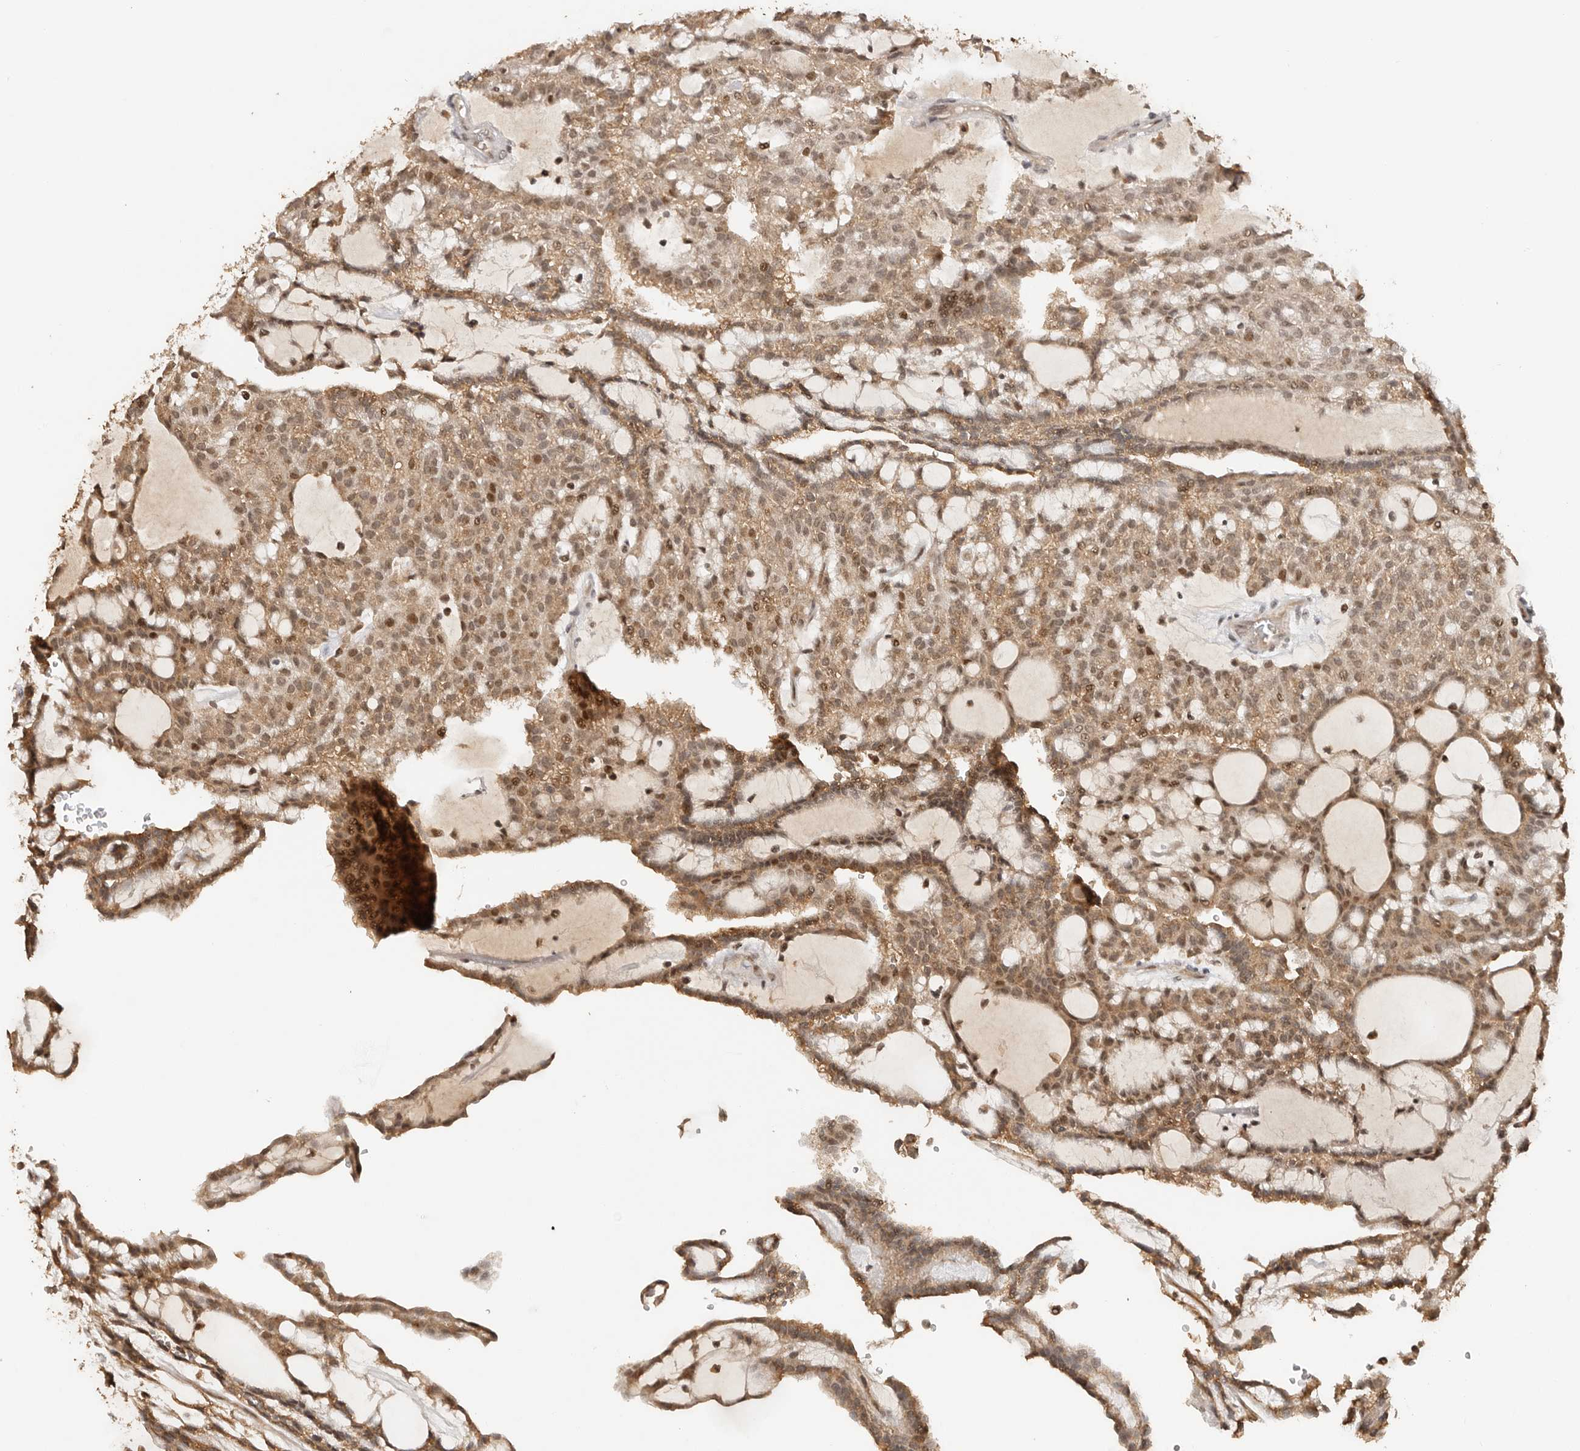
{"staining": {"intensity": "moderate", "quantity": ">75%", "location": "cytoplasmic/membranous,nuclear"}, "tissue": "renal cancer", "cell_type": "Tumor cells", "image_type": "cancer", "snomed": [{"axis": "morphology", "description": "Adenocarcinoma, NOS"}, {"axis": "topography", "description": "Kidney"}], "caption": "The photomicrograph shows immunohistochemical staining of renal cancer (adenocarcinoma). There is moderate cytoplasmic/membranous and nuclear staining is appreciated in about >75% of tumor cells. The protein of interest is stained brown, and the nuclei are stained in blue (DAB IHC with brightfield microscopy, high magnification).", "gene": "SEC14L1", "patient": {"sex": "male", "age": 63}}